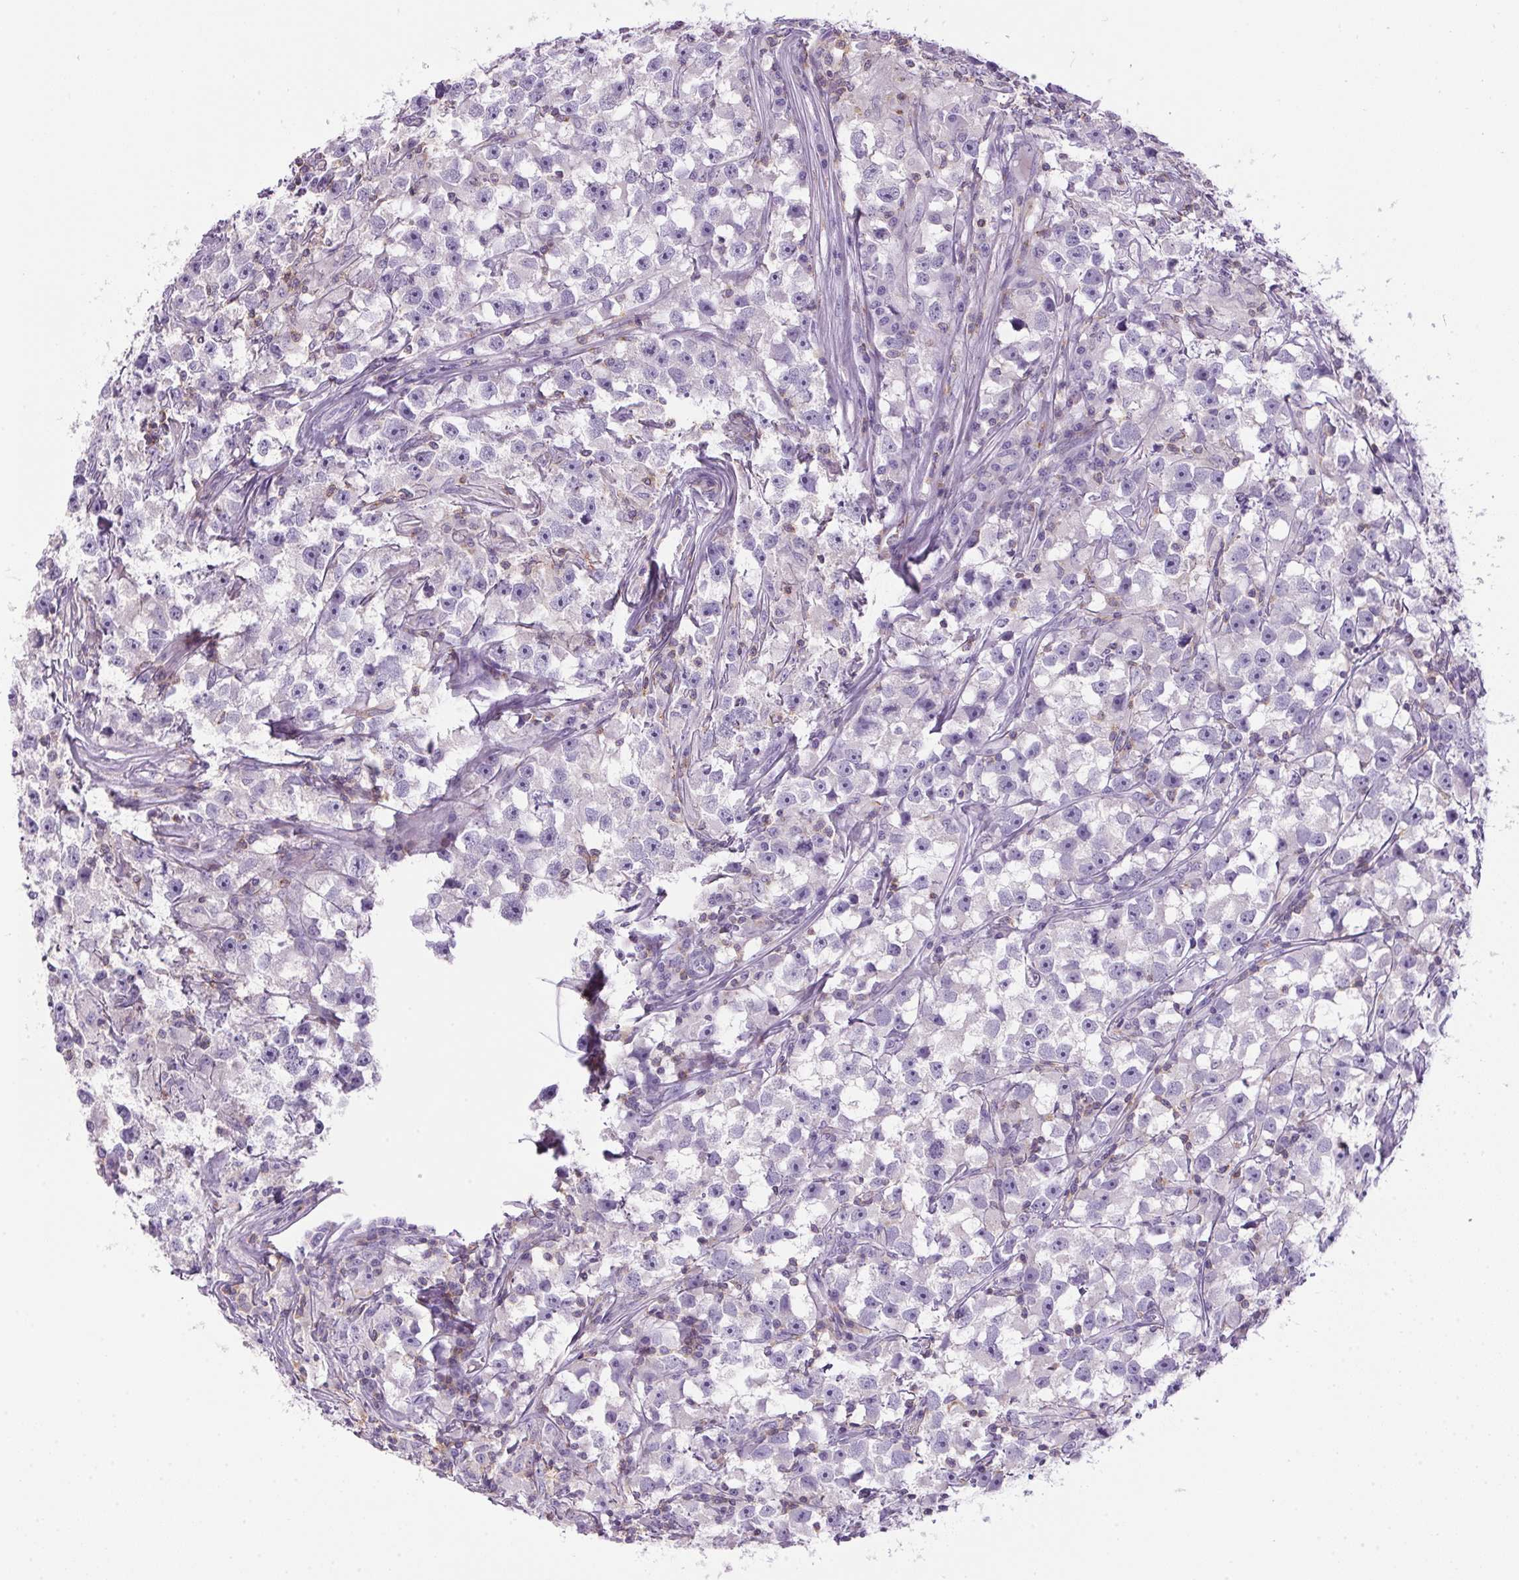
{"staining": {"intensity": "negative", "quantity": "none", "location": "none"}, "tissue": "testis cancer", "cell_type": "Tumor cells", "image_type": "cancer", "snomed": [{"axis": "morphology", "description": "Seminoma, NOS"}, {"axis": "topography", "description": "Testis"}], "caption": "Immunohistochemistry image of human seminoma (testis) stained for a protein (brown), which displays no expression in tumor cells.", "gene": "S100A2", "patient": {"sex": "male", "age": 33}}